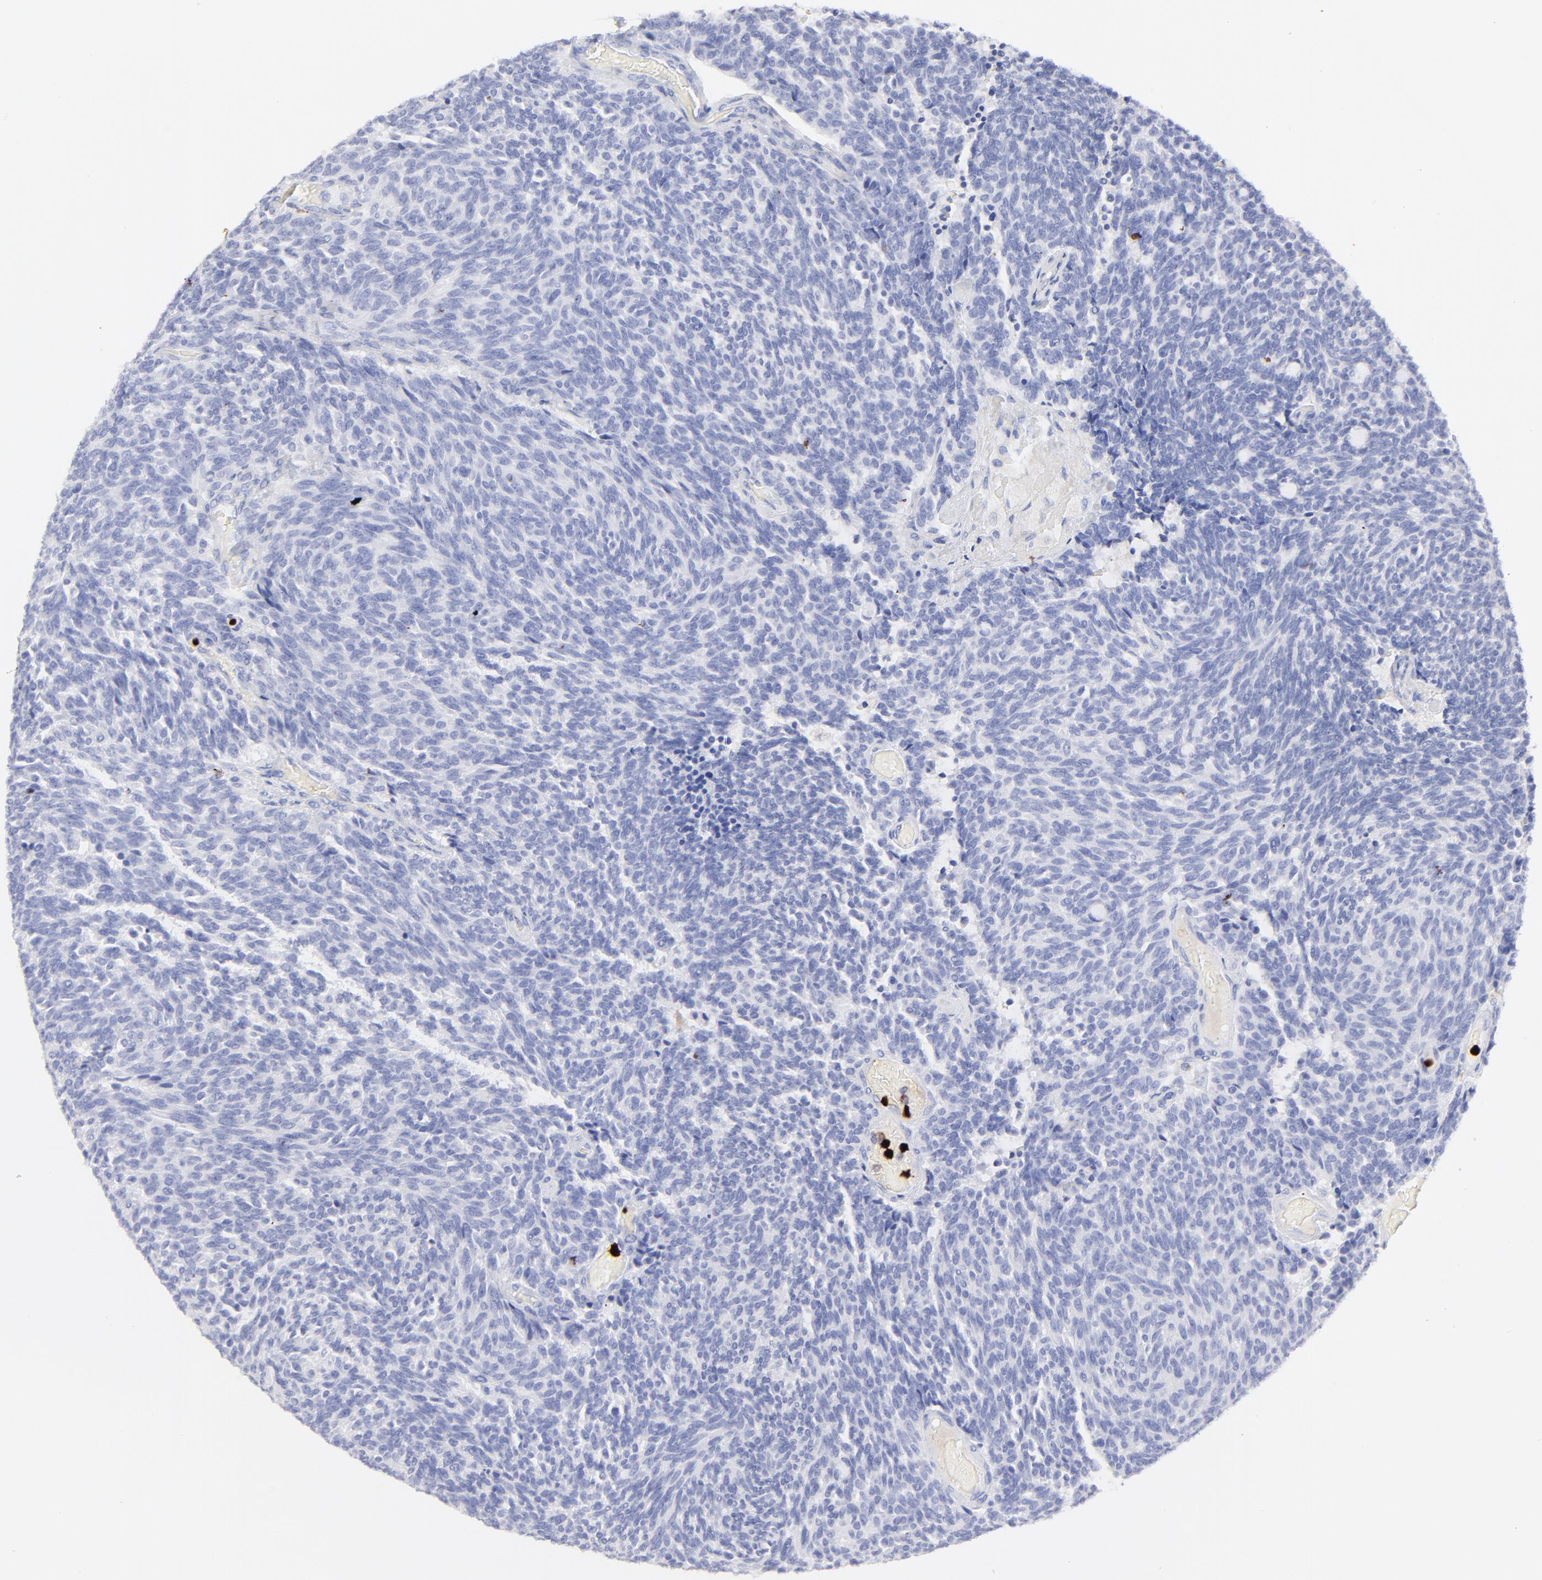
{"staining": {"intensity": "negative", "quantity": "none", "location": "none"}, "tissue": "carcinoid", "cell_type": "Tumor cells", "image_type": "cancer", "snomed": [{"axis": "morphology", "description": "Carcinoid, malignant, NOS"}, {"axis": "topography", "description": "Pancreas"}], "caption": "This image is of carcinoid stained with immunohistochemistry (IHC) to label a protein in brown with the nuclei are counter-stained blue. There is no expression in tumor cells.", "gene": "S100A12", "patient": {"sex": "female", "age": 54}}